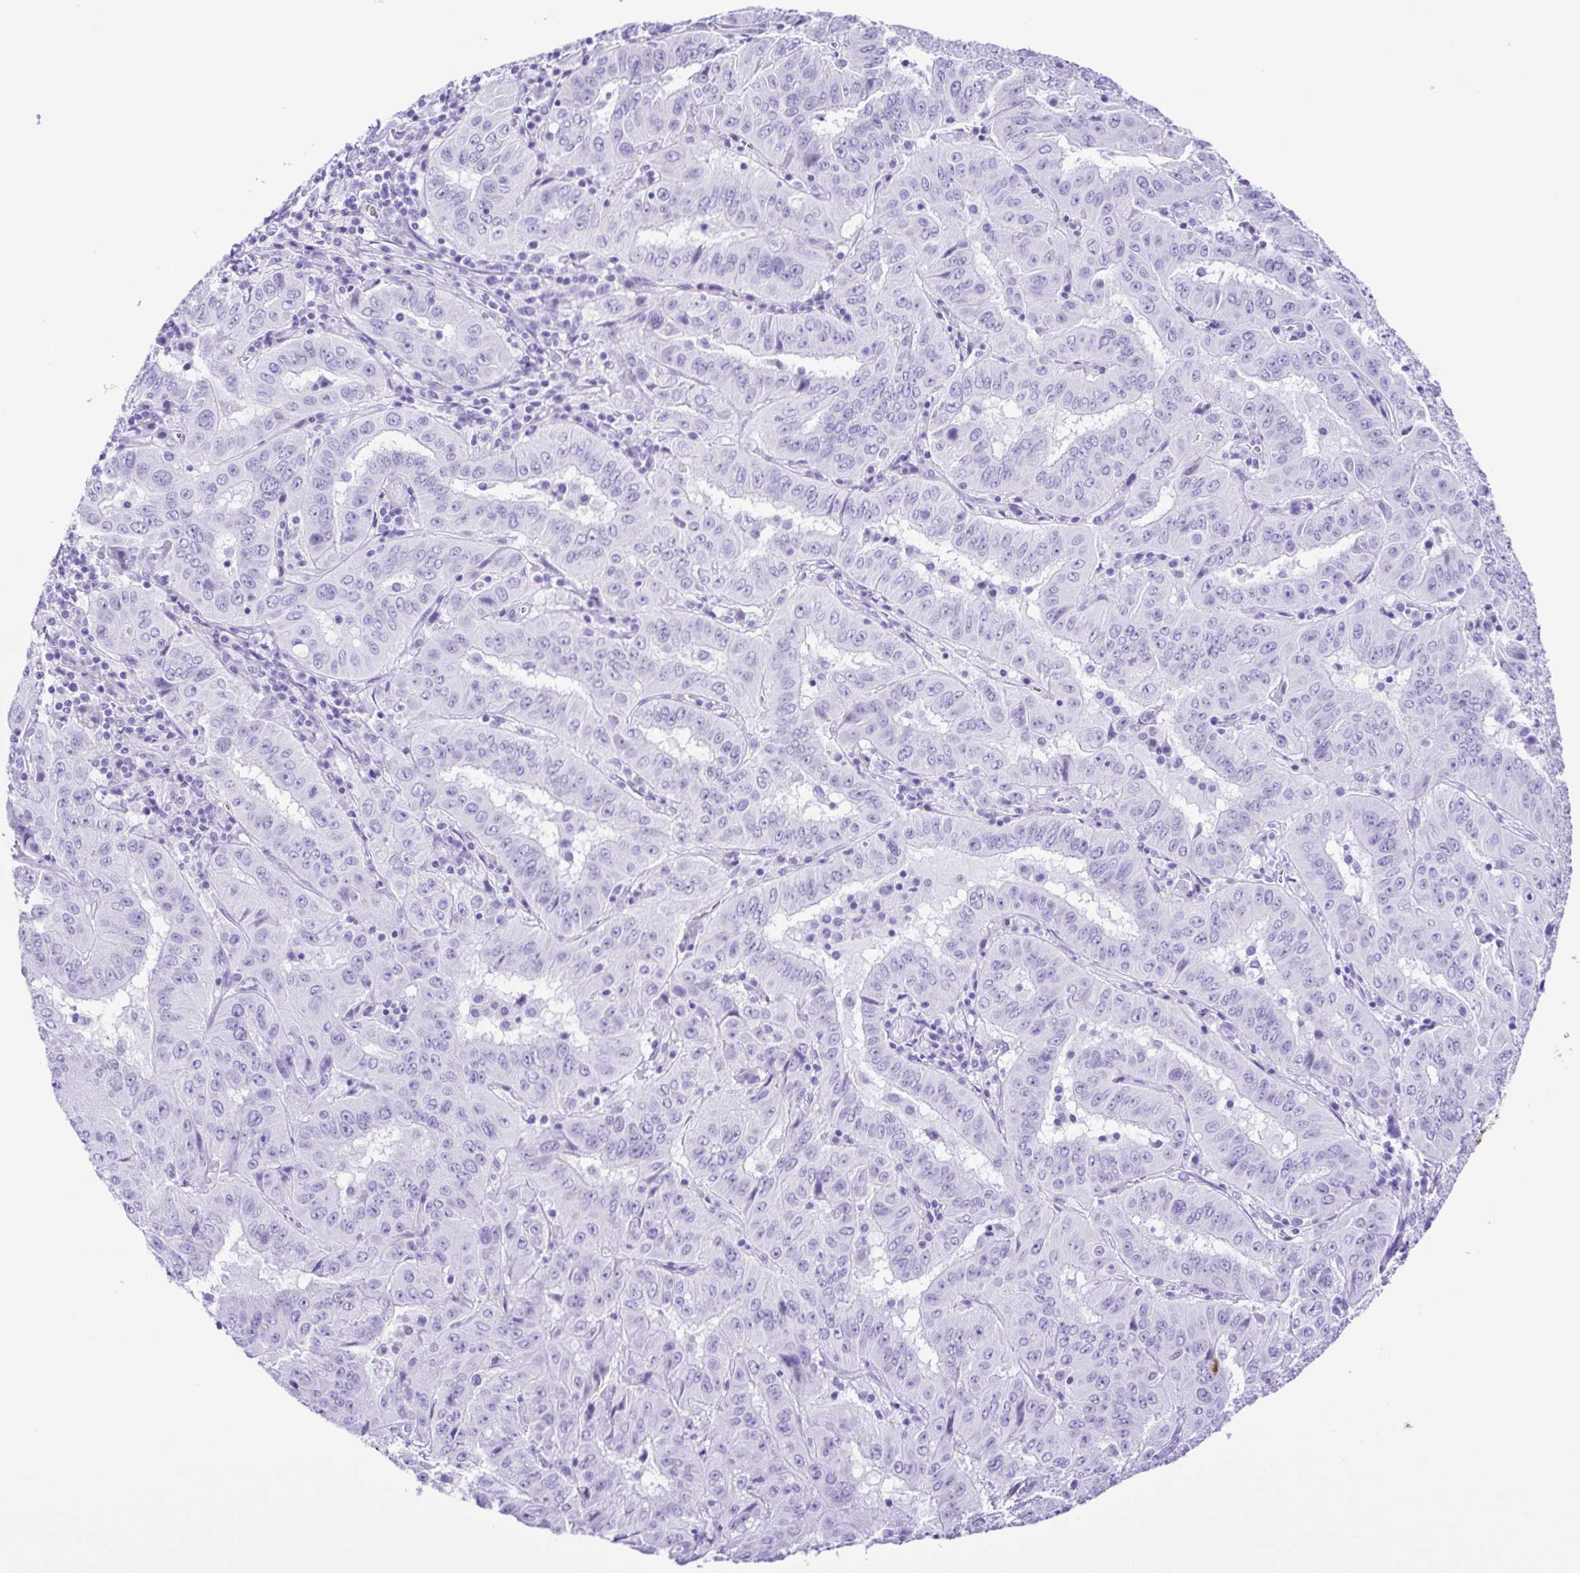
{"staining": {"intensity": "negative", "quantity": "none", "location": "none"}, "tissue": "pancreatic cancer", "cell_type": "Tumor cells", "image_type": "cancer", "snomed": [{"axis": "morphology", "description": "Adenocarcinoma, NOS"}, {"axis": "topography", "description": "Pancreas"}], "caption": "High magnification brightfield microscopy of adenocarcinoma (pancreatic) stained with DAB (brown) and counterstained with hematoxylin (blue): tumor cells show no significant staining.", "gene": "ERP27", "patient": {"sex": "male", "age": 63}}